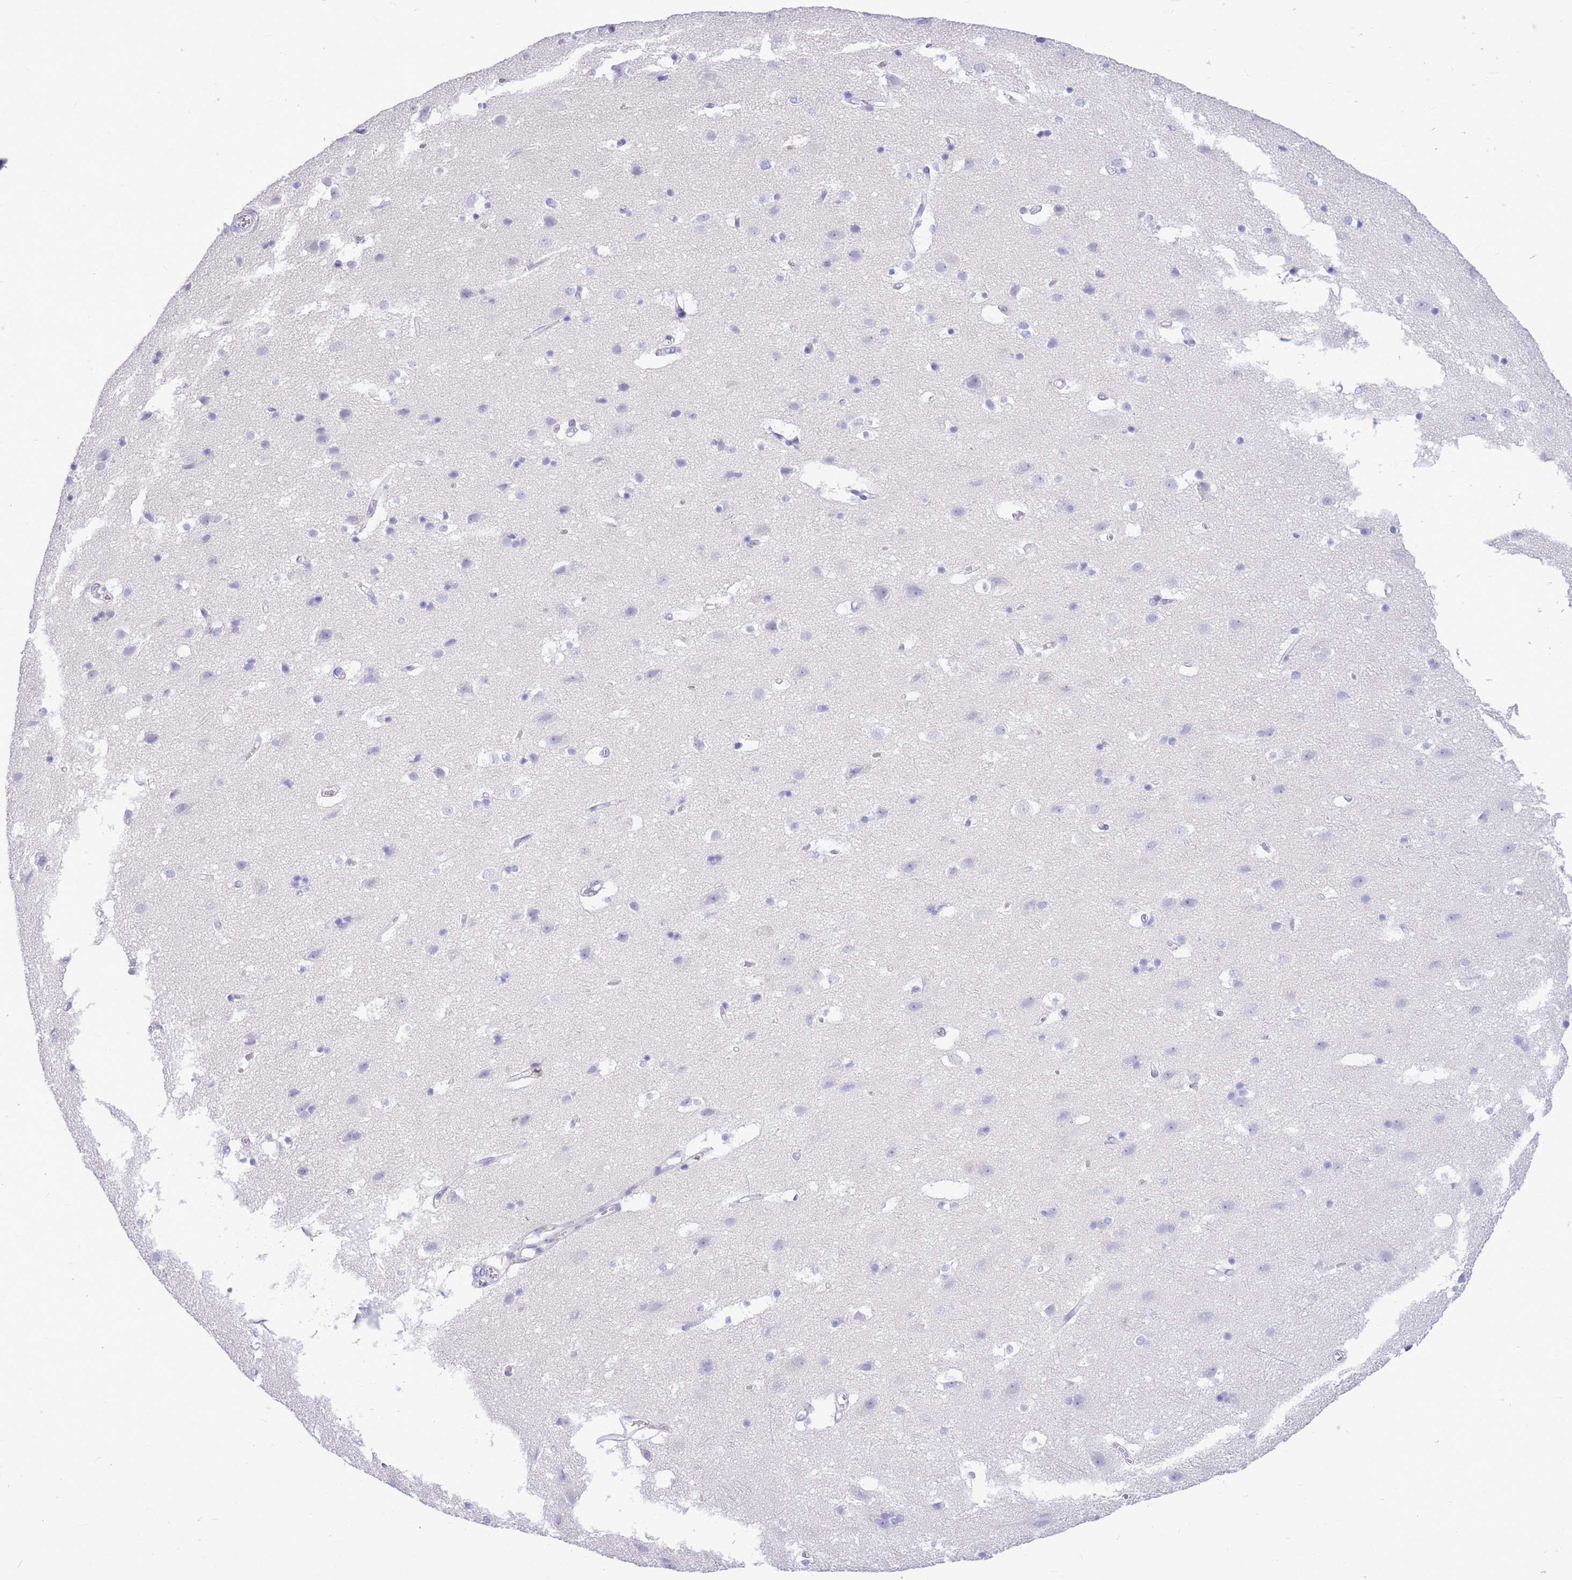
{"staining": {"intensity": "negative", "quantity": "none", "location": "none"}, "tissue": "cerebral cortex", "cell_type": "Endothelial cells", "image_type": "normal", "snomed": [{"axis": "morphology", "description": "Normal tissue, NOS"}, {"axis": "topography", "description": "Cerebral cortex"}], "caption": "Benign cerebral cortex was stained to show a protein in brown. There is no significant staining in endothelial cells. The staining was performed using DAB (3,3'-diaminobenzidine) to visualize the protein expression in brown, while the nuclei were stained in blue with hematoxylin (Magnification: 20x).", "gene": "ZFP62", "patient": {"sex": "male", "age": 54}}